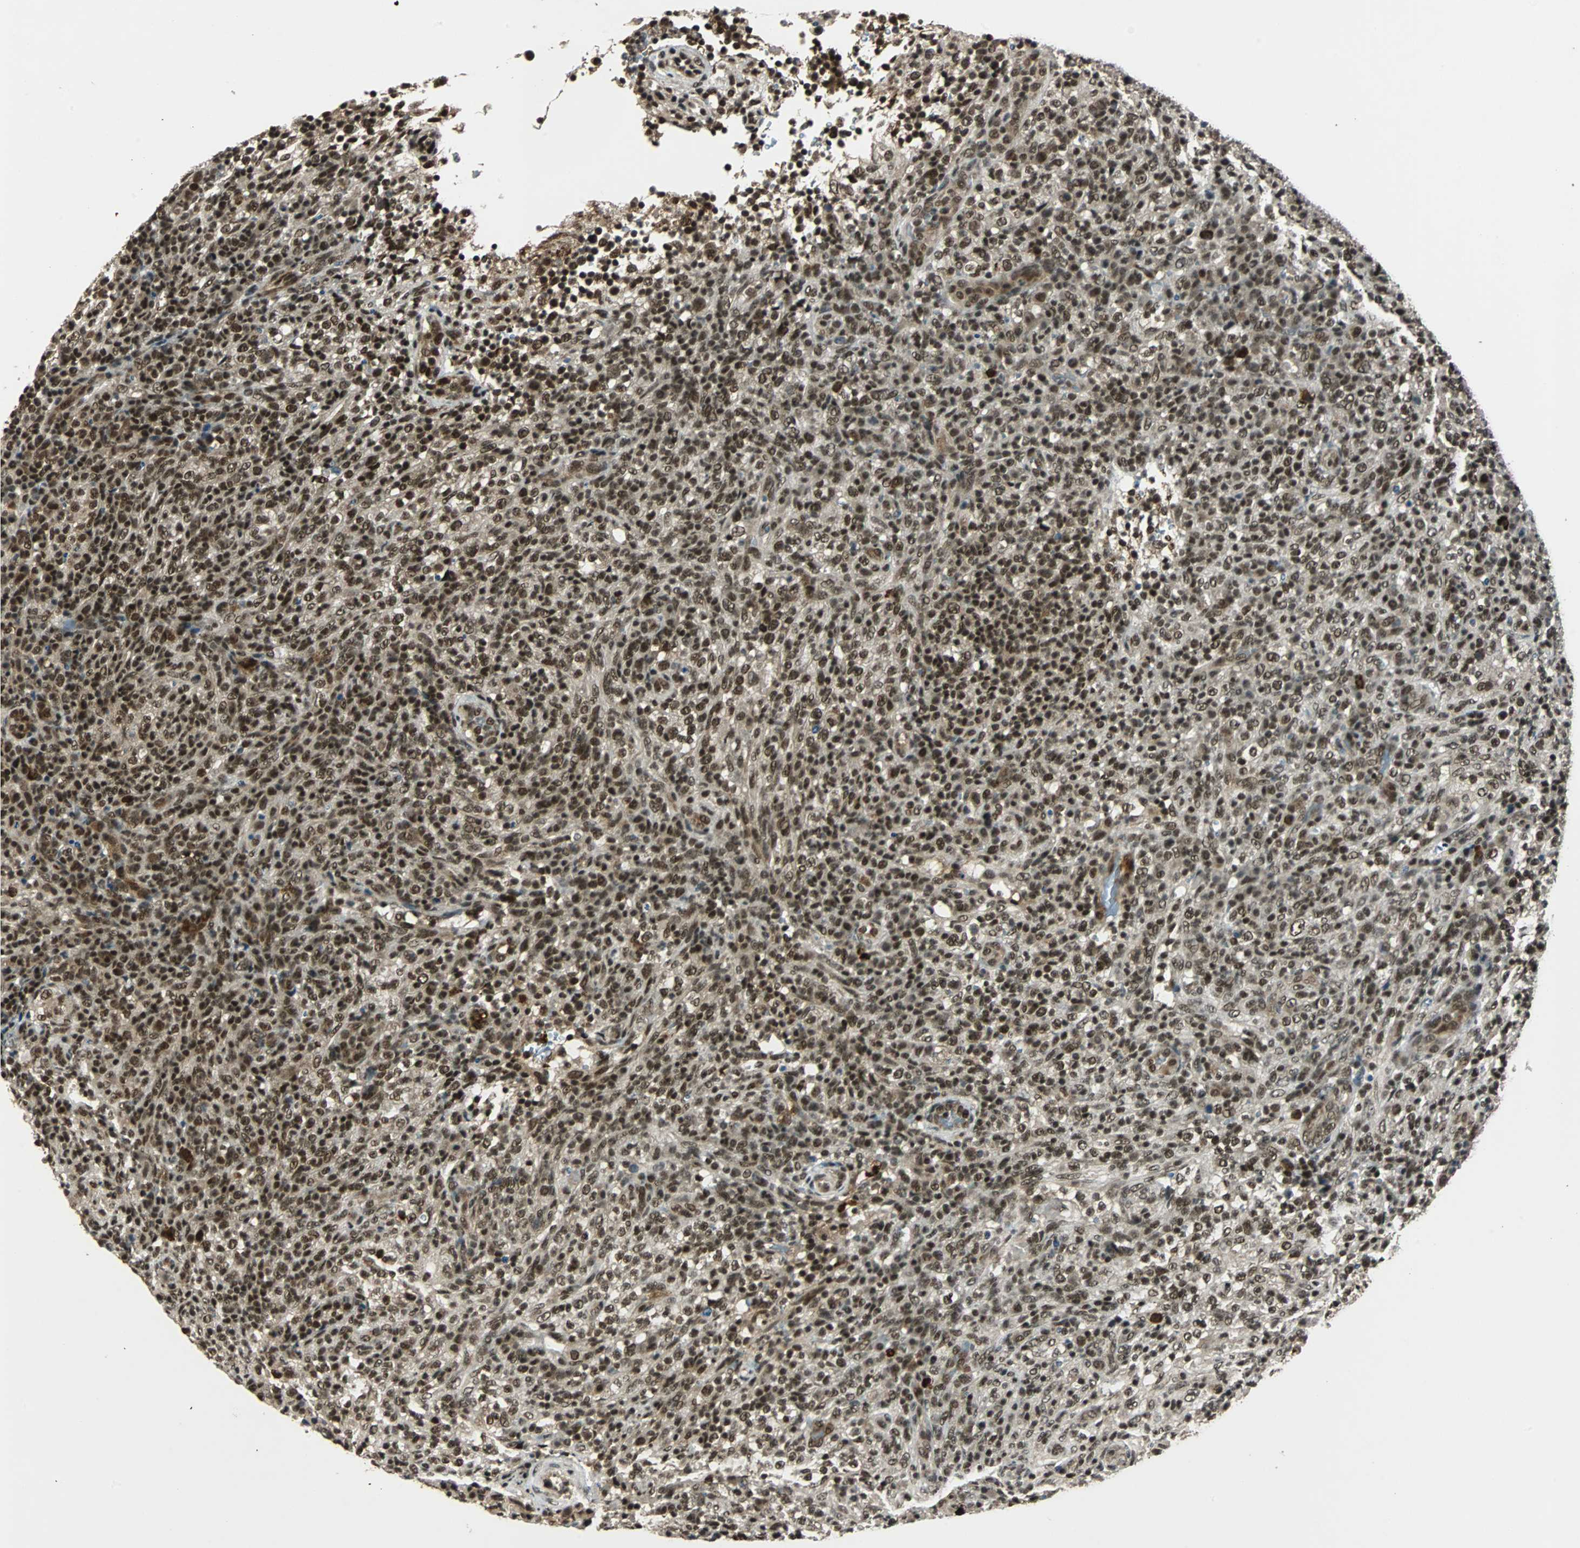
{"staining": {"intensity": "strong", "quantity": ">75%", "location": "nuclear"}, "tissue": "lymphoma", "cell_type": "Tumor cells", "image_type": "cancer", "snomed": [{"axis": "morphology", "description": "Malignant lymphoma, non-Hodgkin's type, High grade"}, {"axis": "topography", "description": "Lymph node"}], "caption": "Lymphoma stained with a brown dye demonstrates strong nuclear positive expression in about >75% of tumor cells.", "gene": "TAF5", "patient": {"sex": "female", "age": 76}}